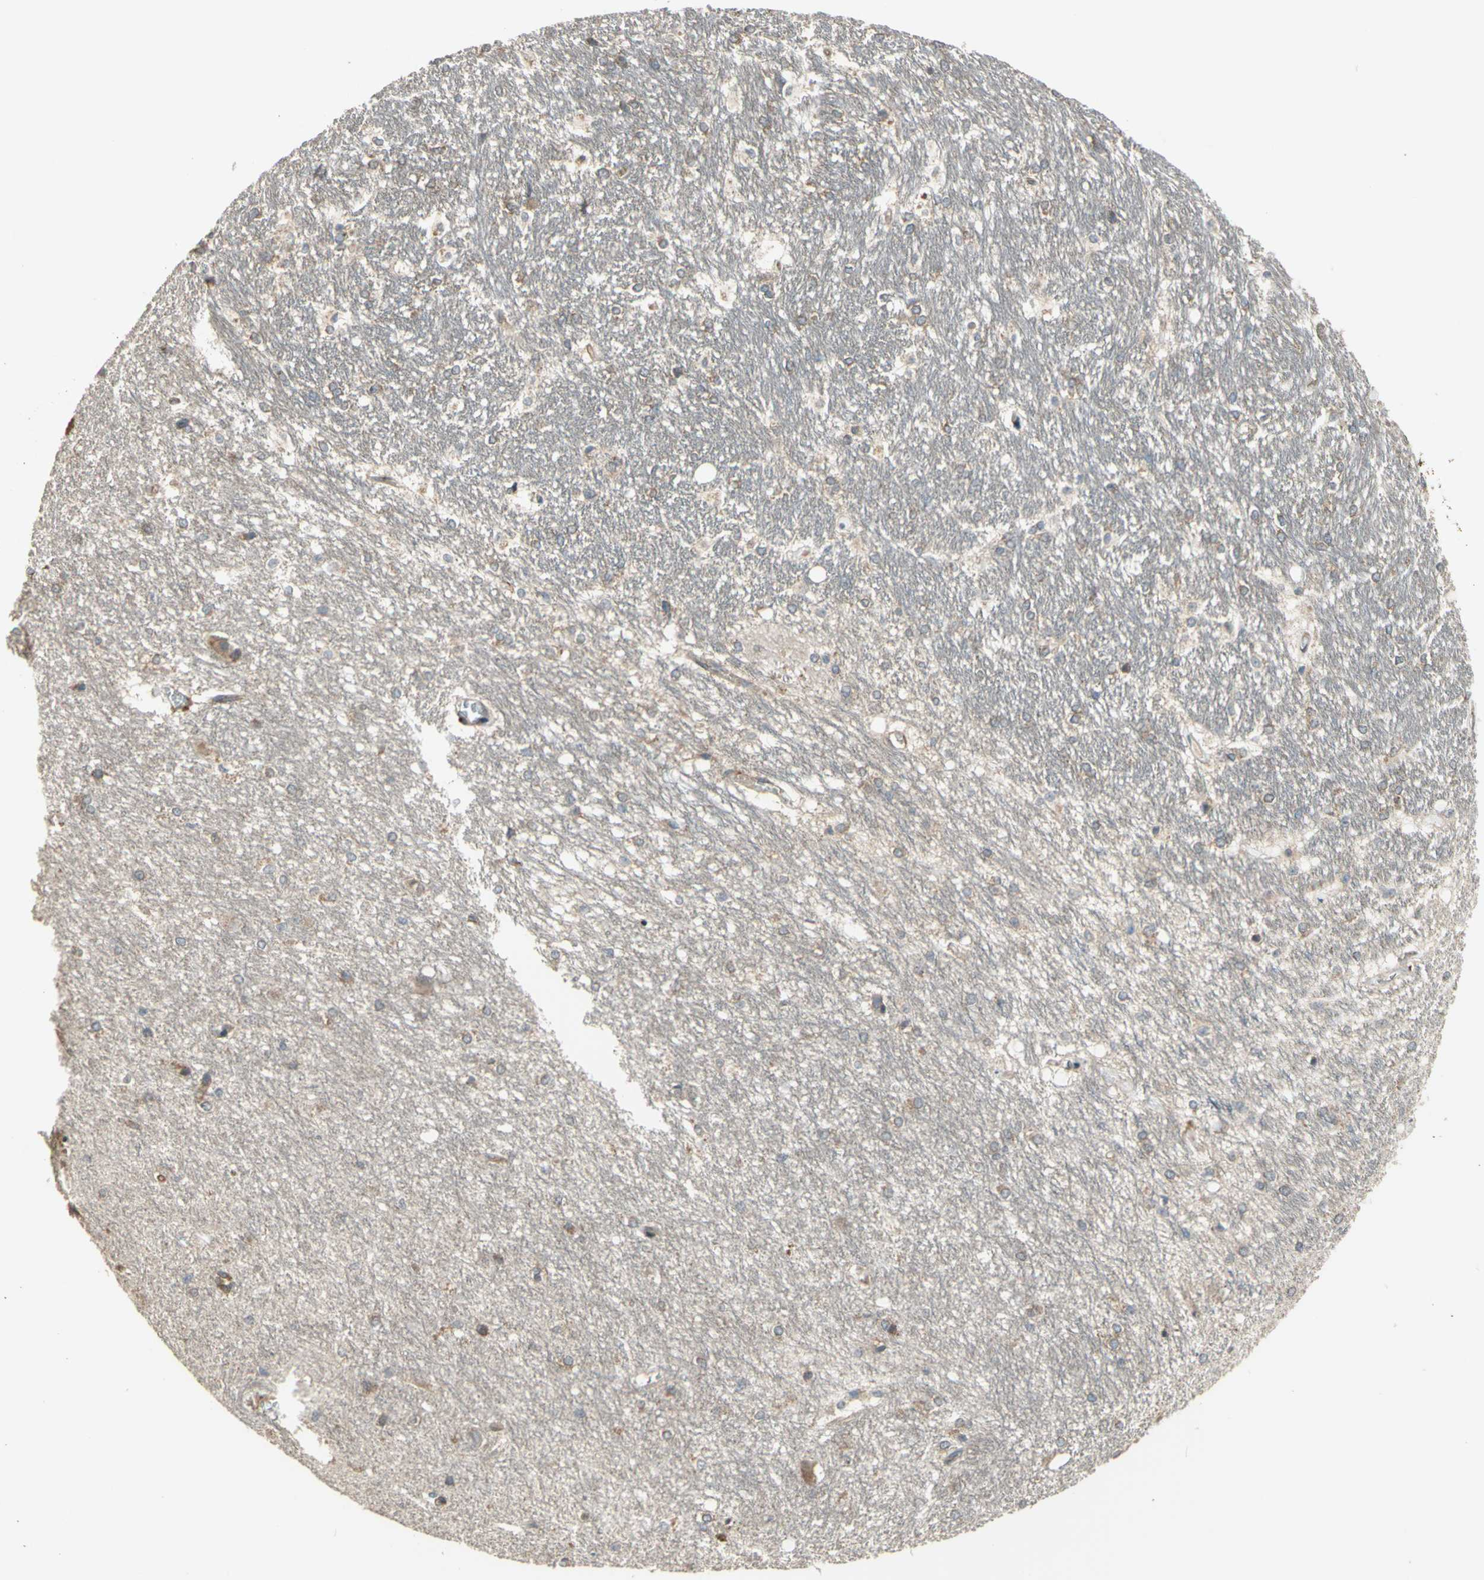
{"staining": {"intensity": "negative", "quantity": "none", "location": "none"}, "tissue": "hippocampus", "cell_type": "Glial cells", "image_type": "normal", "snomed": [{"axis": "morphology", "description": "Normal tissue, NOS"}, {"axis": "topography", "description": "Hippocampus"}], "caption": "Human hippocampus stained for a protein using immunohistochemistry exhibits no staining in glial cells.", "gene": "EFNB2", "patient": {"sex": "female", "age": 19}}